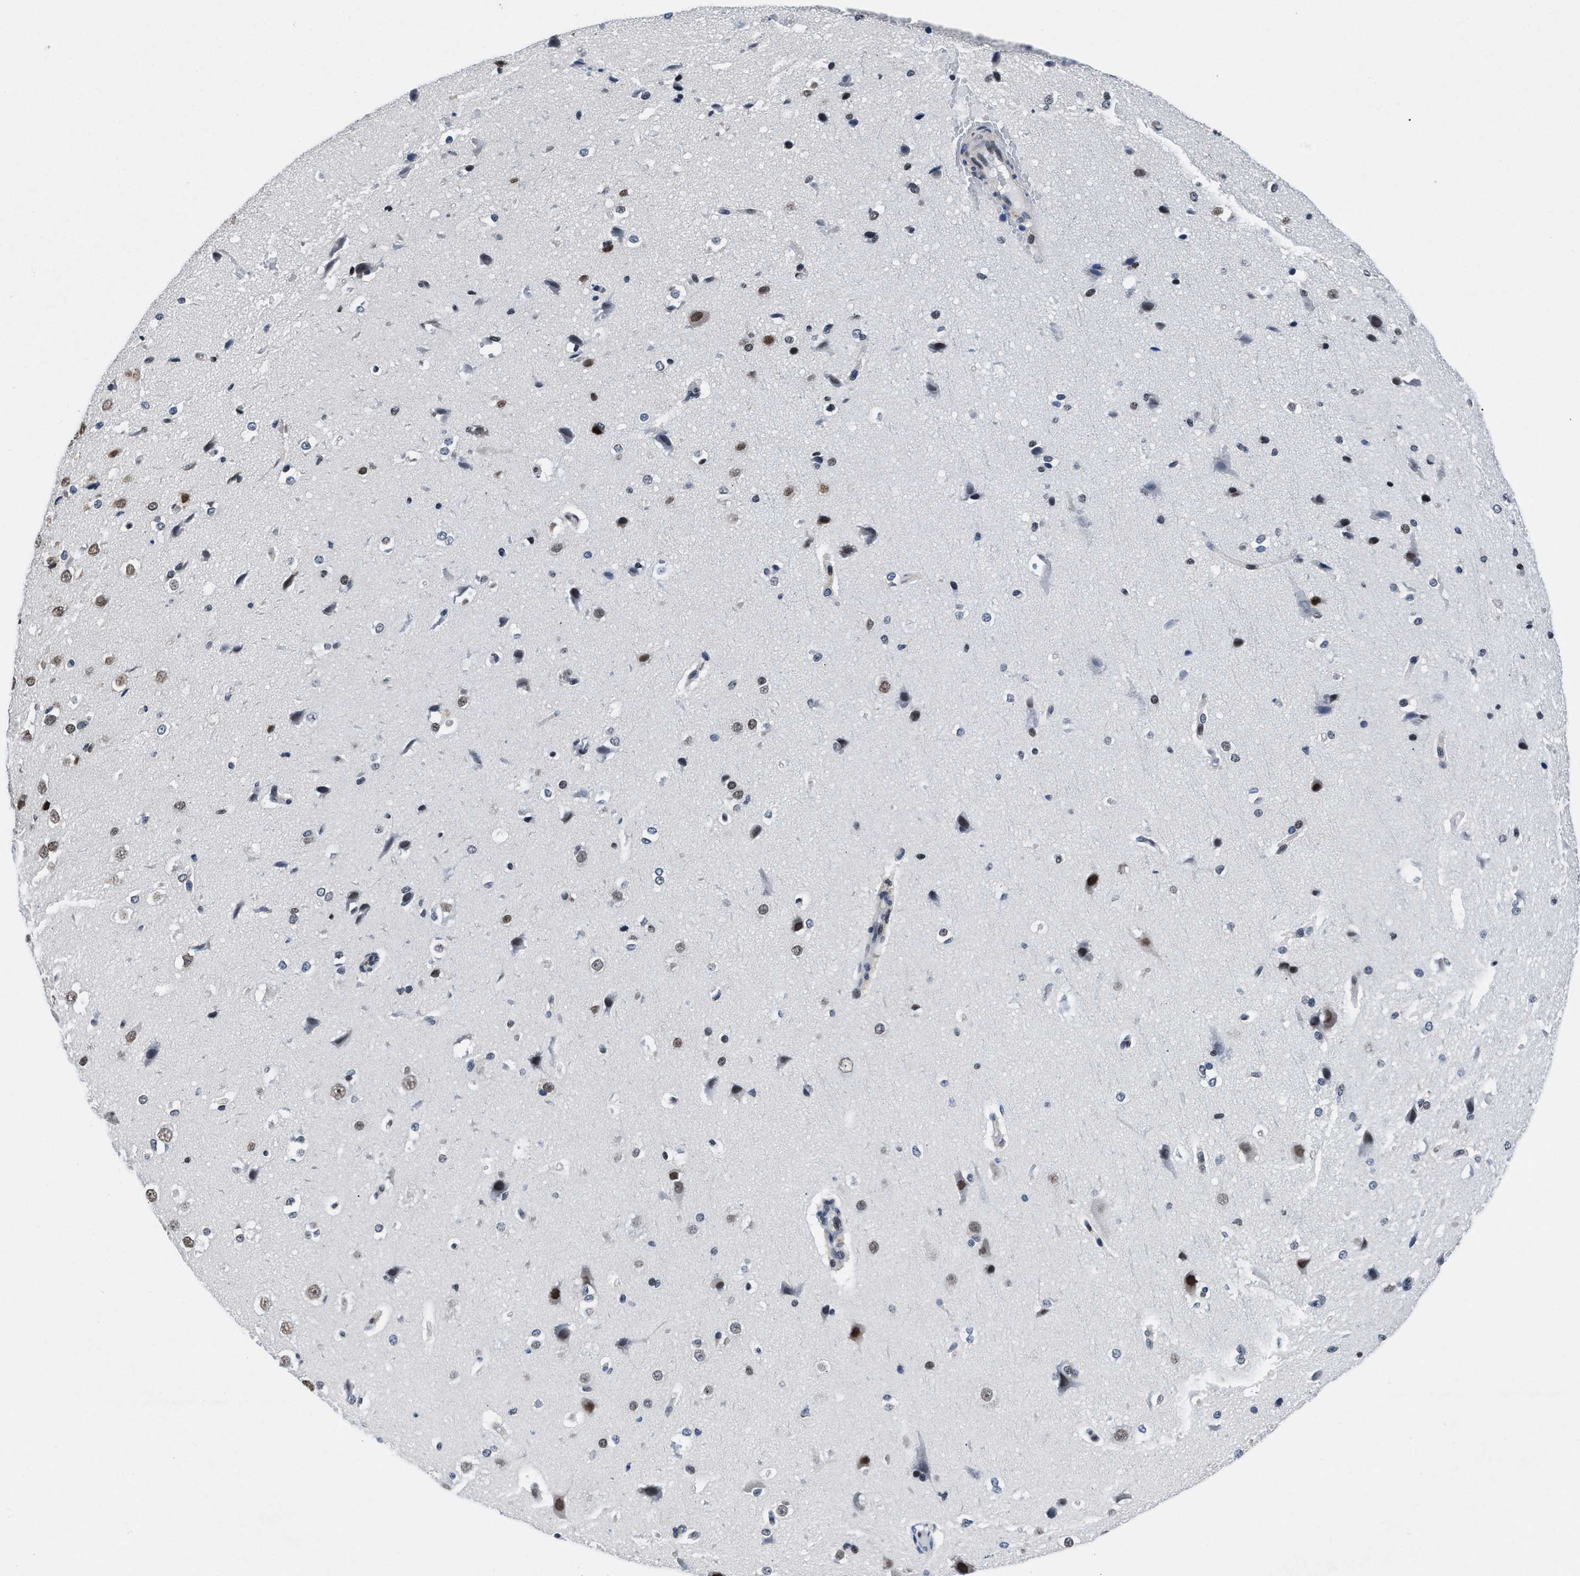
{"staining": {"intensity": "moderate", "quantity": ">75%", "location": "nuclear"}, "tissue": "cerebral cortex", "cell_type": "Endothelial cells", "image_type": "normal", "snomed": [{"axis": "morphology", "description": "Normal tissue, NOS"}, {"axis": "morphology", "description": "Developmental malformation"}, {"axis": "topography", "description": "Cerebral cortex"}], "caption": "This photomicrograph exhibits immunohistochemistry staining of benign cerebral cortex, with medium moderate nuclear staining in approximately >75% of endothelial cells.", "gene": "WDR81", "patient": {"sex": "female", "age": 30}}